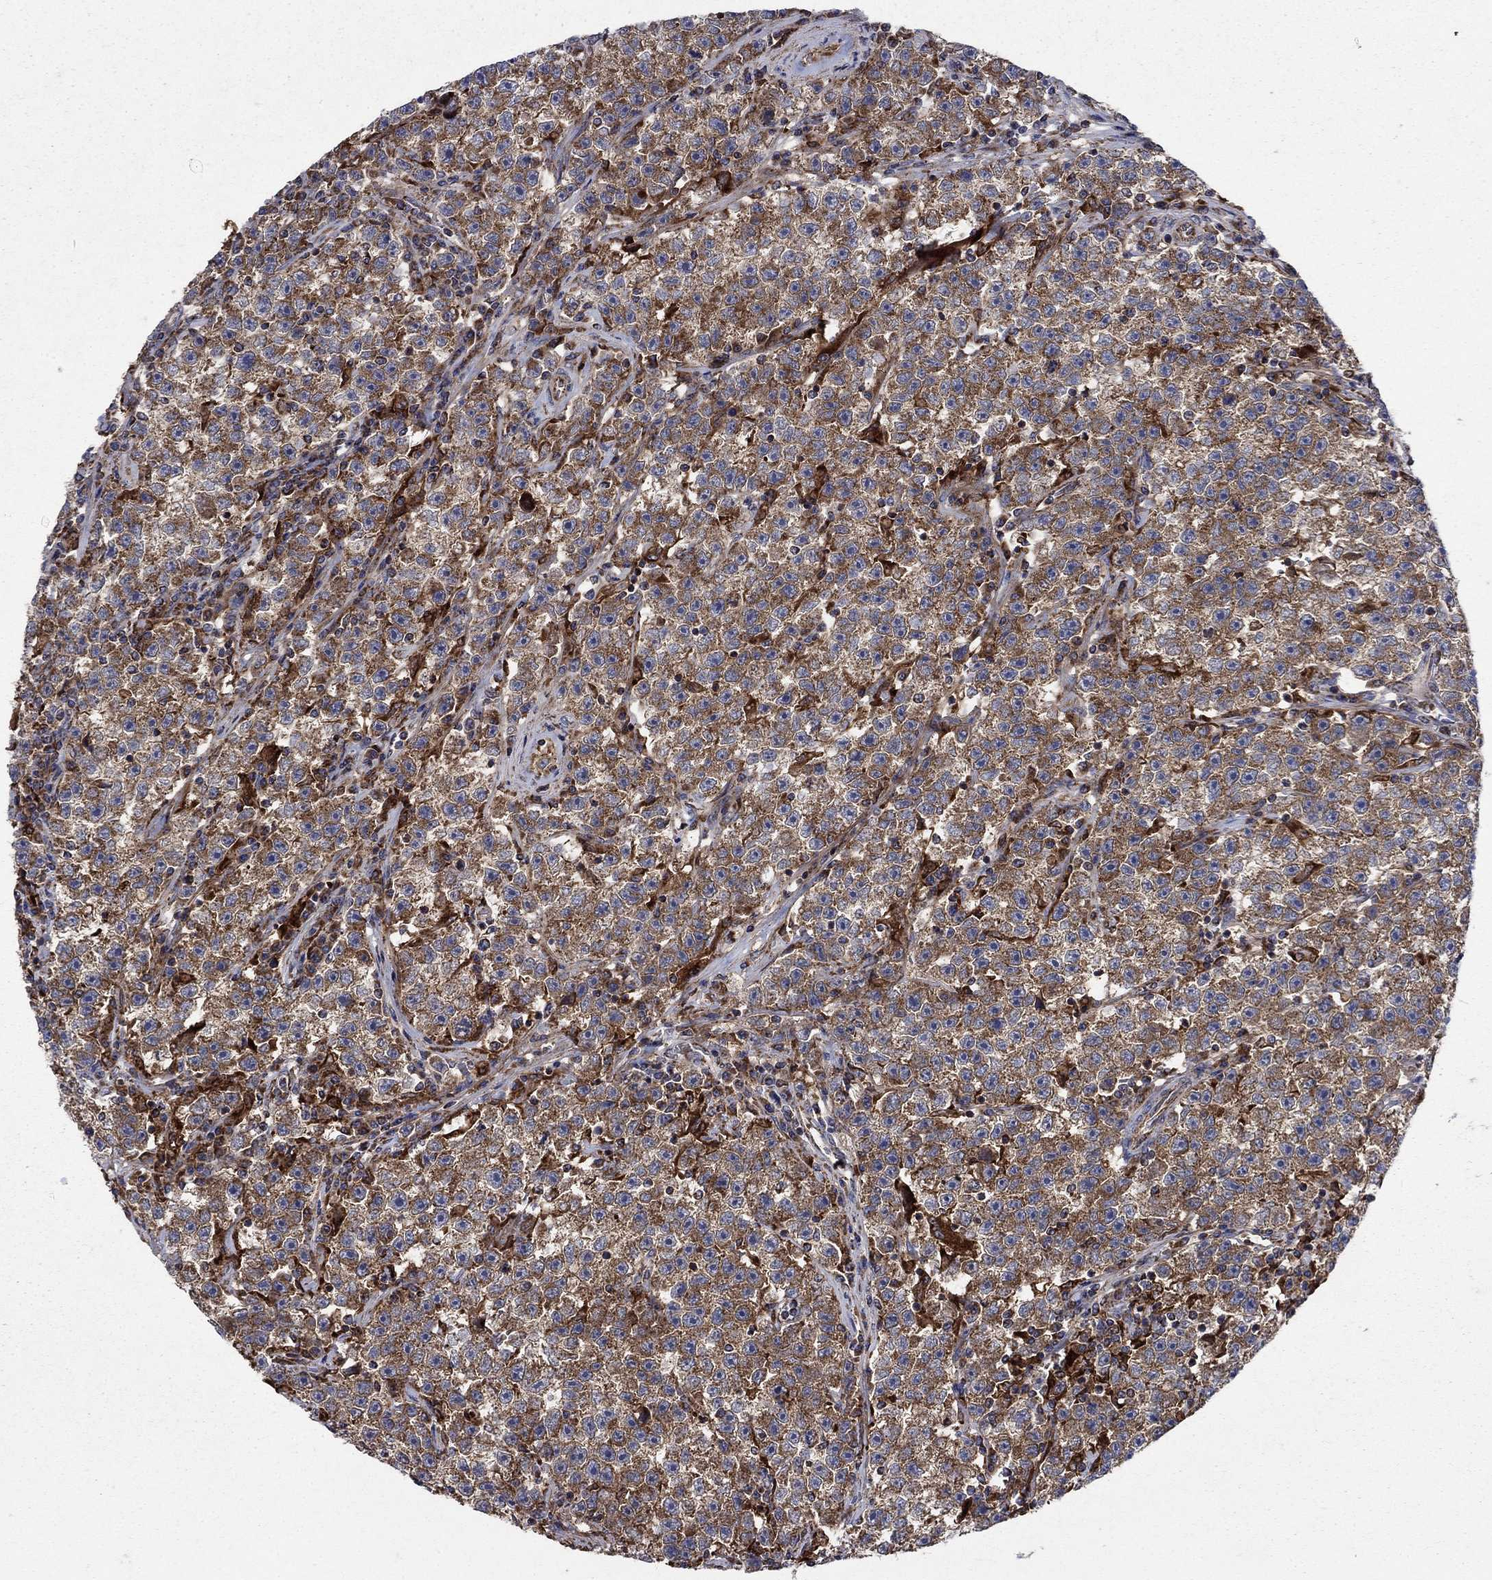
{"staining": {"intensity": "moderate", "quantity": ">75%", "location": "cytoplasmic/membranous"}, "tissue": "testis cancer", "cell_type": "Tumor cells", "image_type": "cancer", "snomed": [{"axis": "morphology", "description": "Seminoma, NOS"}, {"axis": "topography", "description": "Testis"}], "caption": "Brown immunohistochemical staining in testis seminoma reveals moderate cytoplasmic/membranous expression in approximately >75% of tumor cells.", "gene": "RNF19B", "patient": {"sex": "male", "age": 22}}